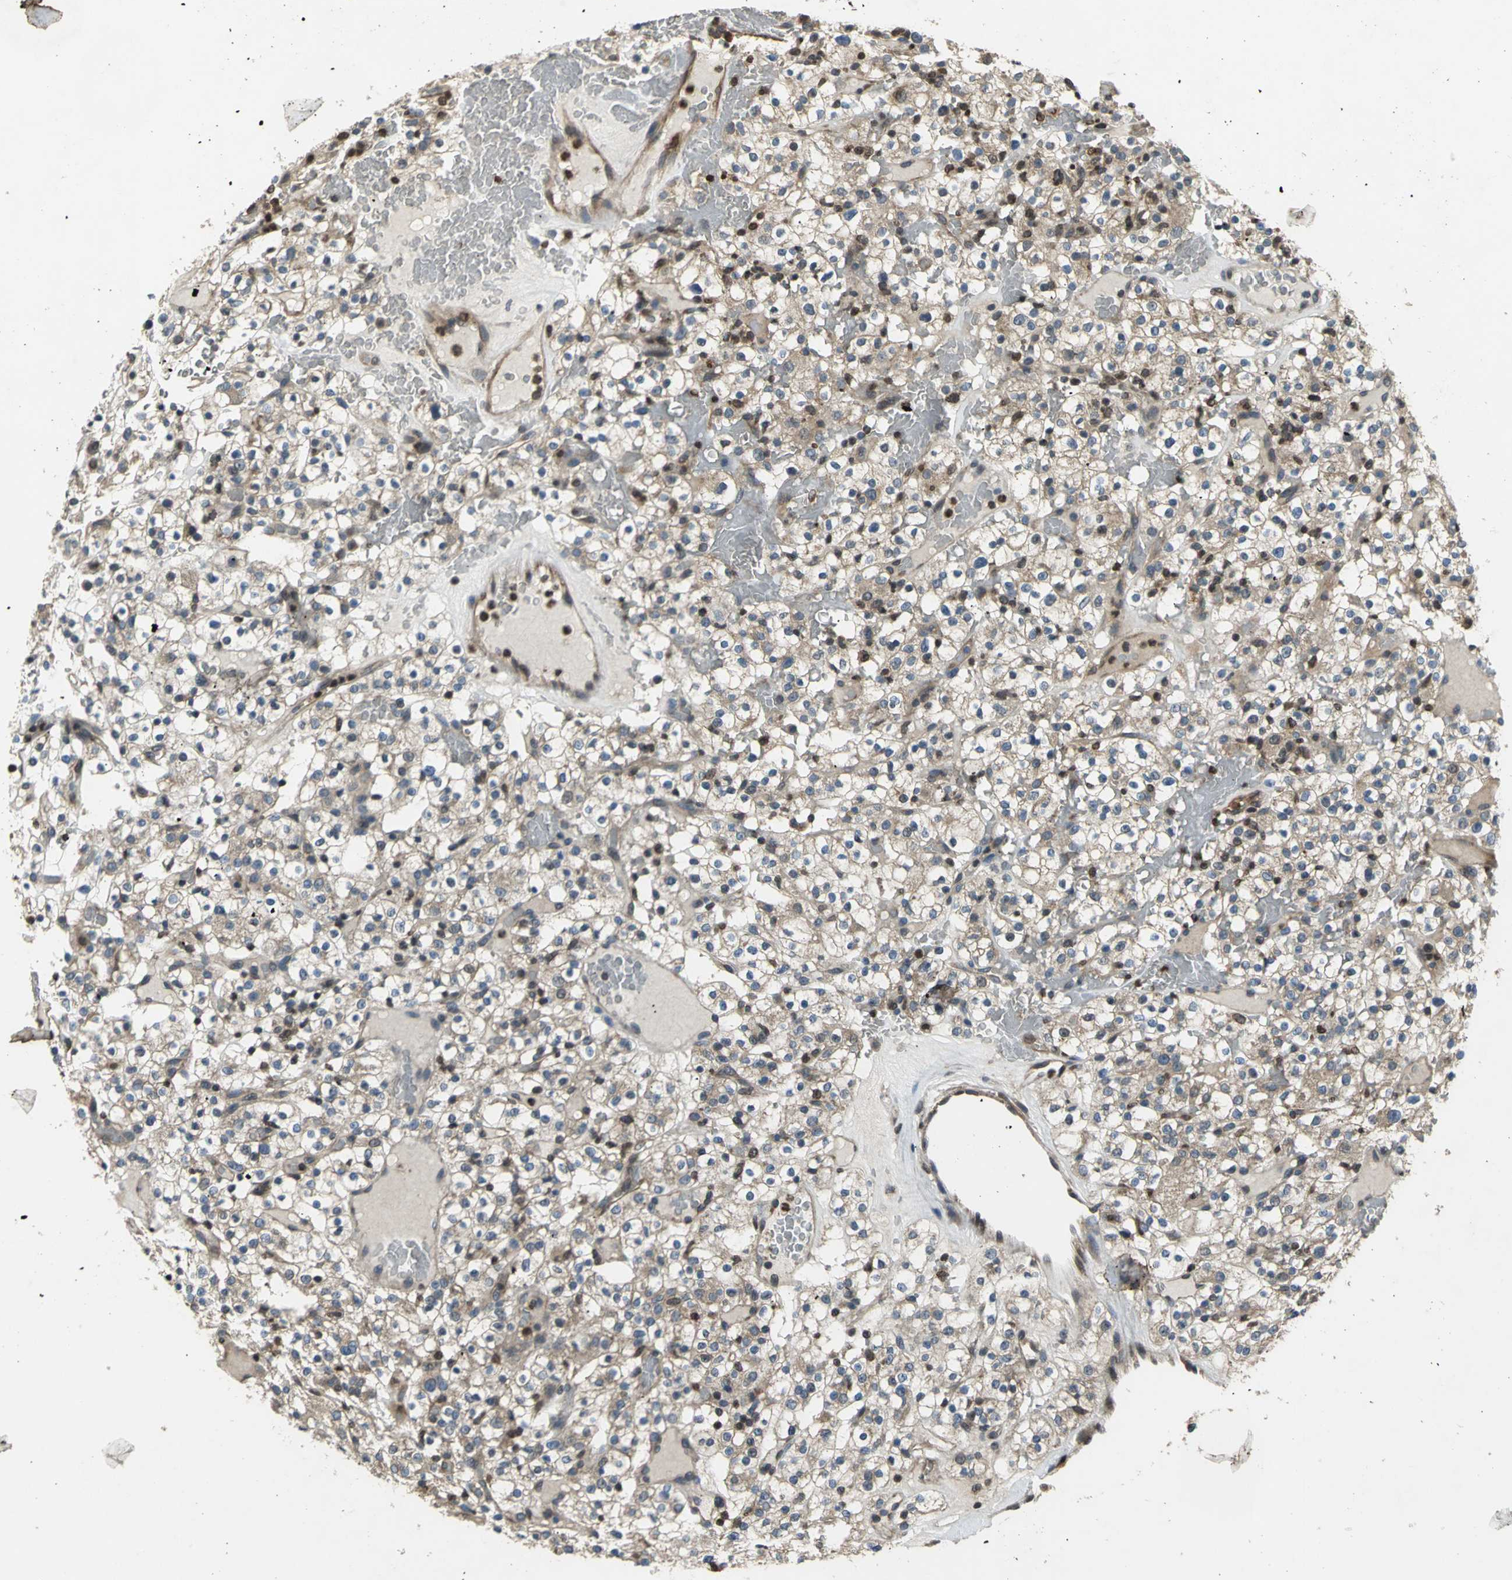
{"staining": {"intensity": "moderate", "quantity": "25%-75%", "location": "cytoplasmic/membranous"}, "tissue": "renal cancer", "cell_type": "Tumor cells", "image_type": "cancer", "snomed": [{"axis": "morphology", "description": "Normal tissue, NOS"}, {"axis": "morphology", "description": "Adenocarcinoma, NOS"}, {"axis": "topography", "description": "Kidney"}], "caption": "DAB (3,3'-diaminobenzidine) immunohistochemical staining of renal adenocarcinoma demonstrates moderate cytoplasmic/membranous protein expression in approximately 25%-75% of tumor cells.", "gene": "AHR", "patient": {"sex": "female", "age": 72}}